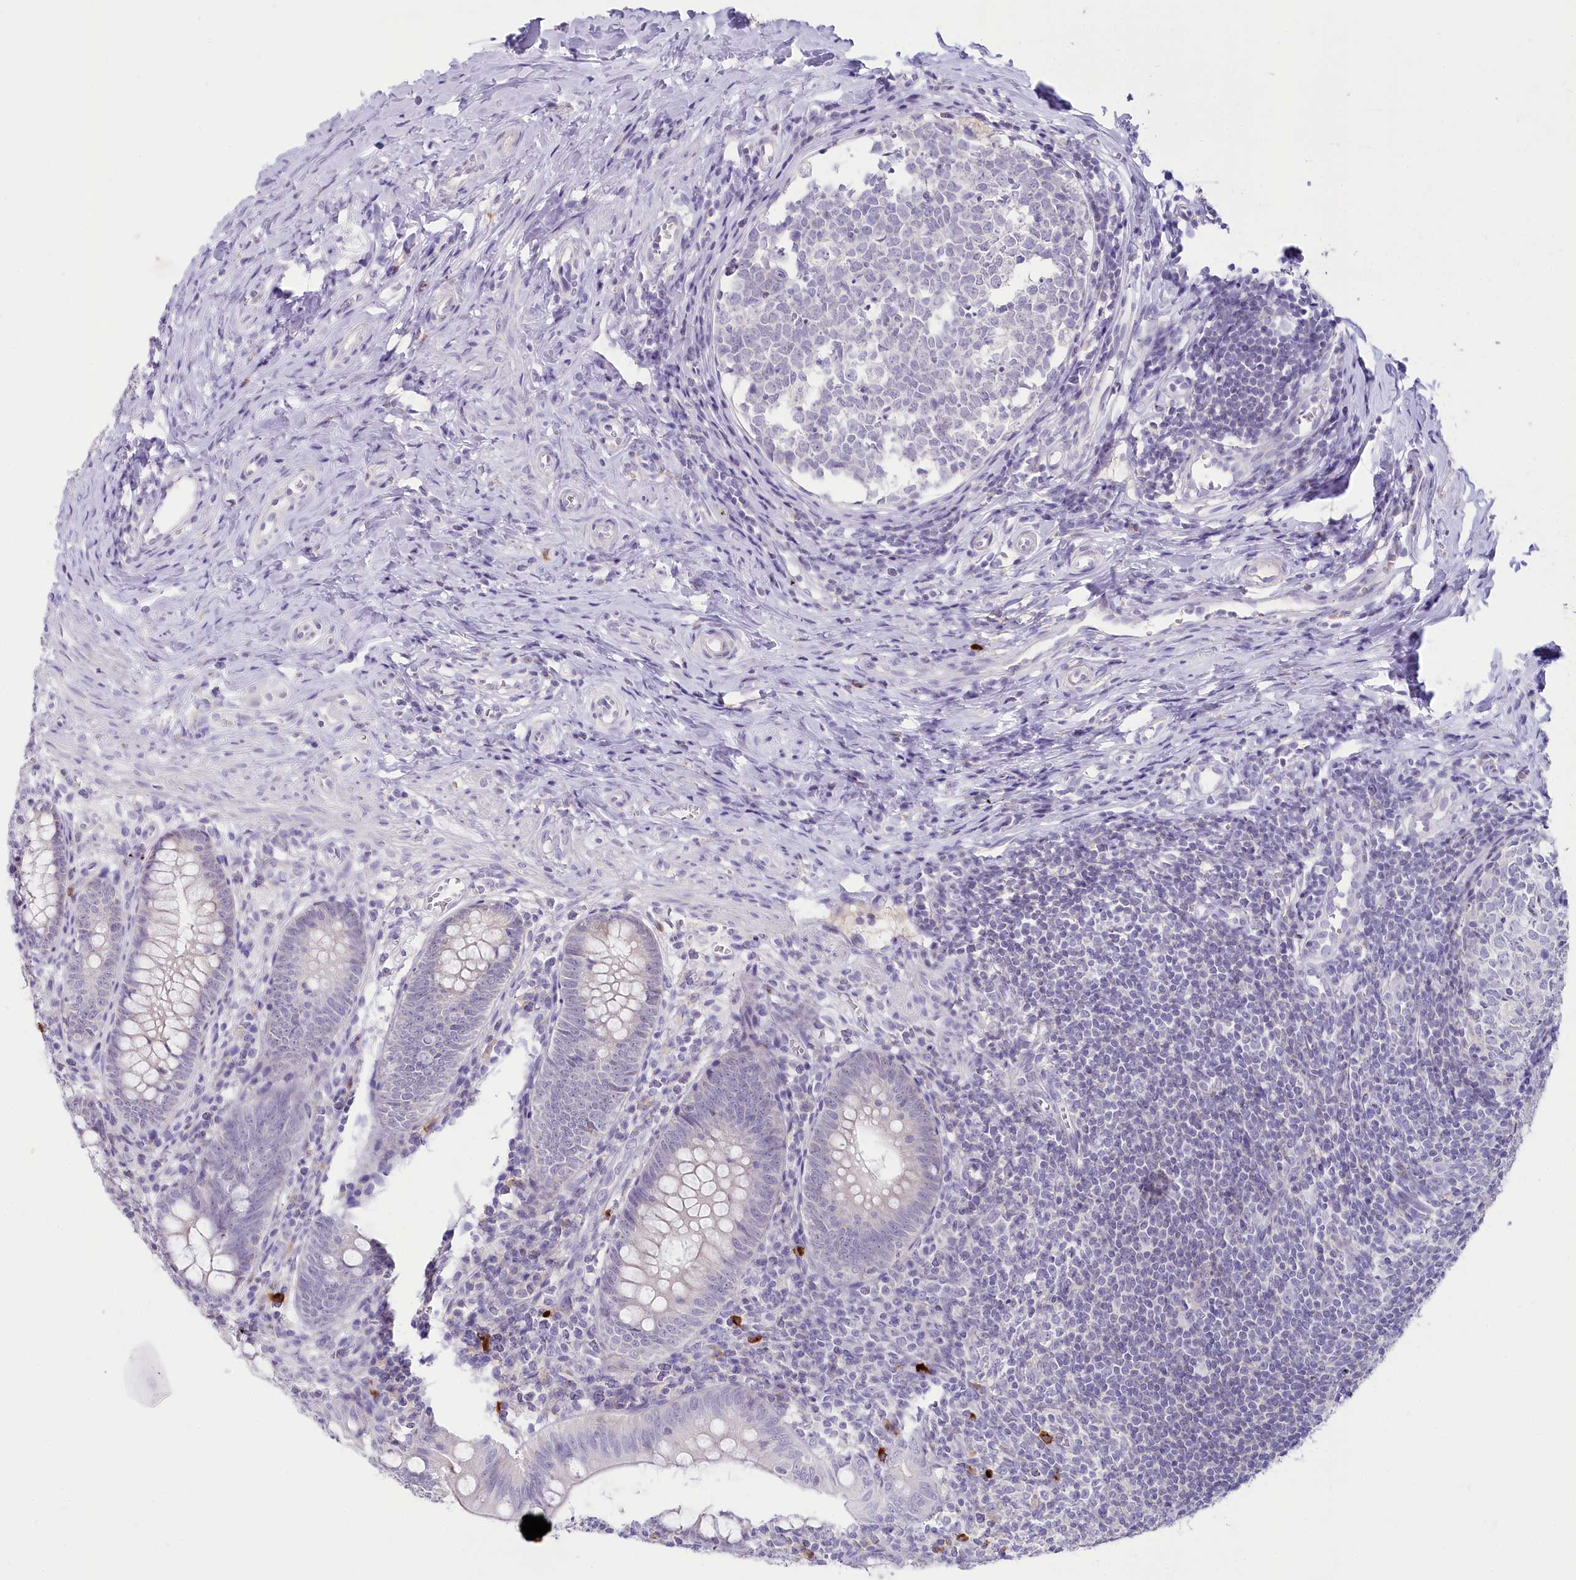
{"staining": {"intensity": "negative", "quantity": "none", "location": "none"}, "tissue": "appendix", "cell_type": "Glandular cells", "image_type": "normal", "snomed": [{"axis": "morphology", "description": "Normal tissue, NOS"}, {"axis": "topography", "description": "Appendix"}], "caption": "DAB immunohistochemical staining of unremarkable human appendix reveals no significant positivity in glandular cells.", "gene": "MYOZ1", "patient": {"sex": "male", "age": 14}}